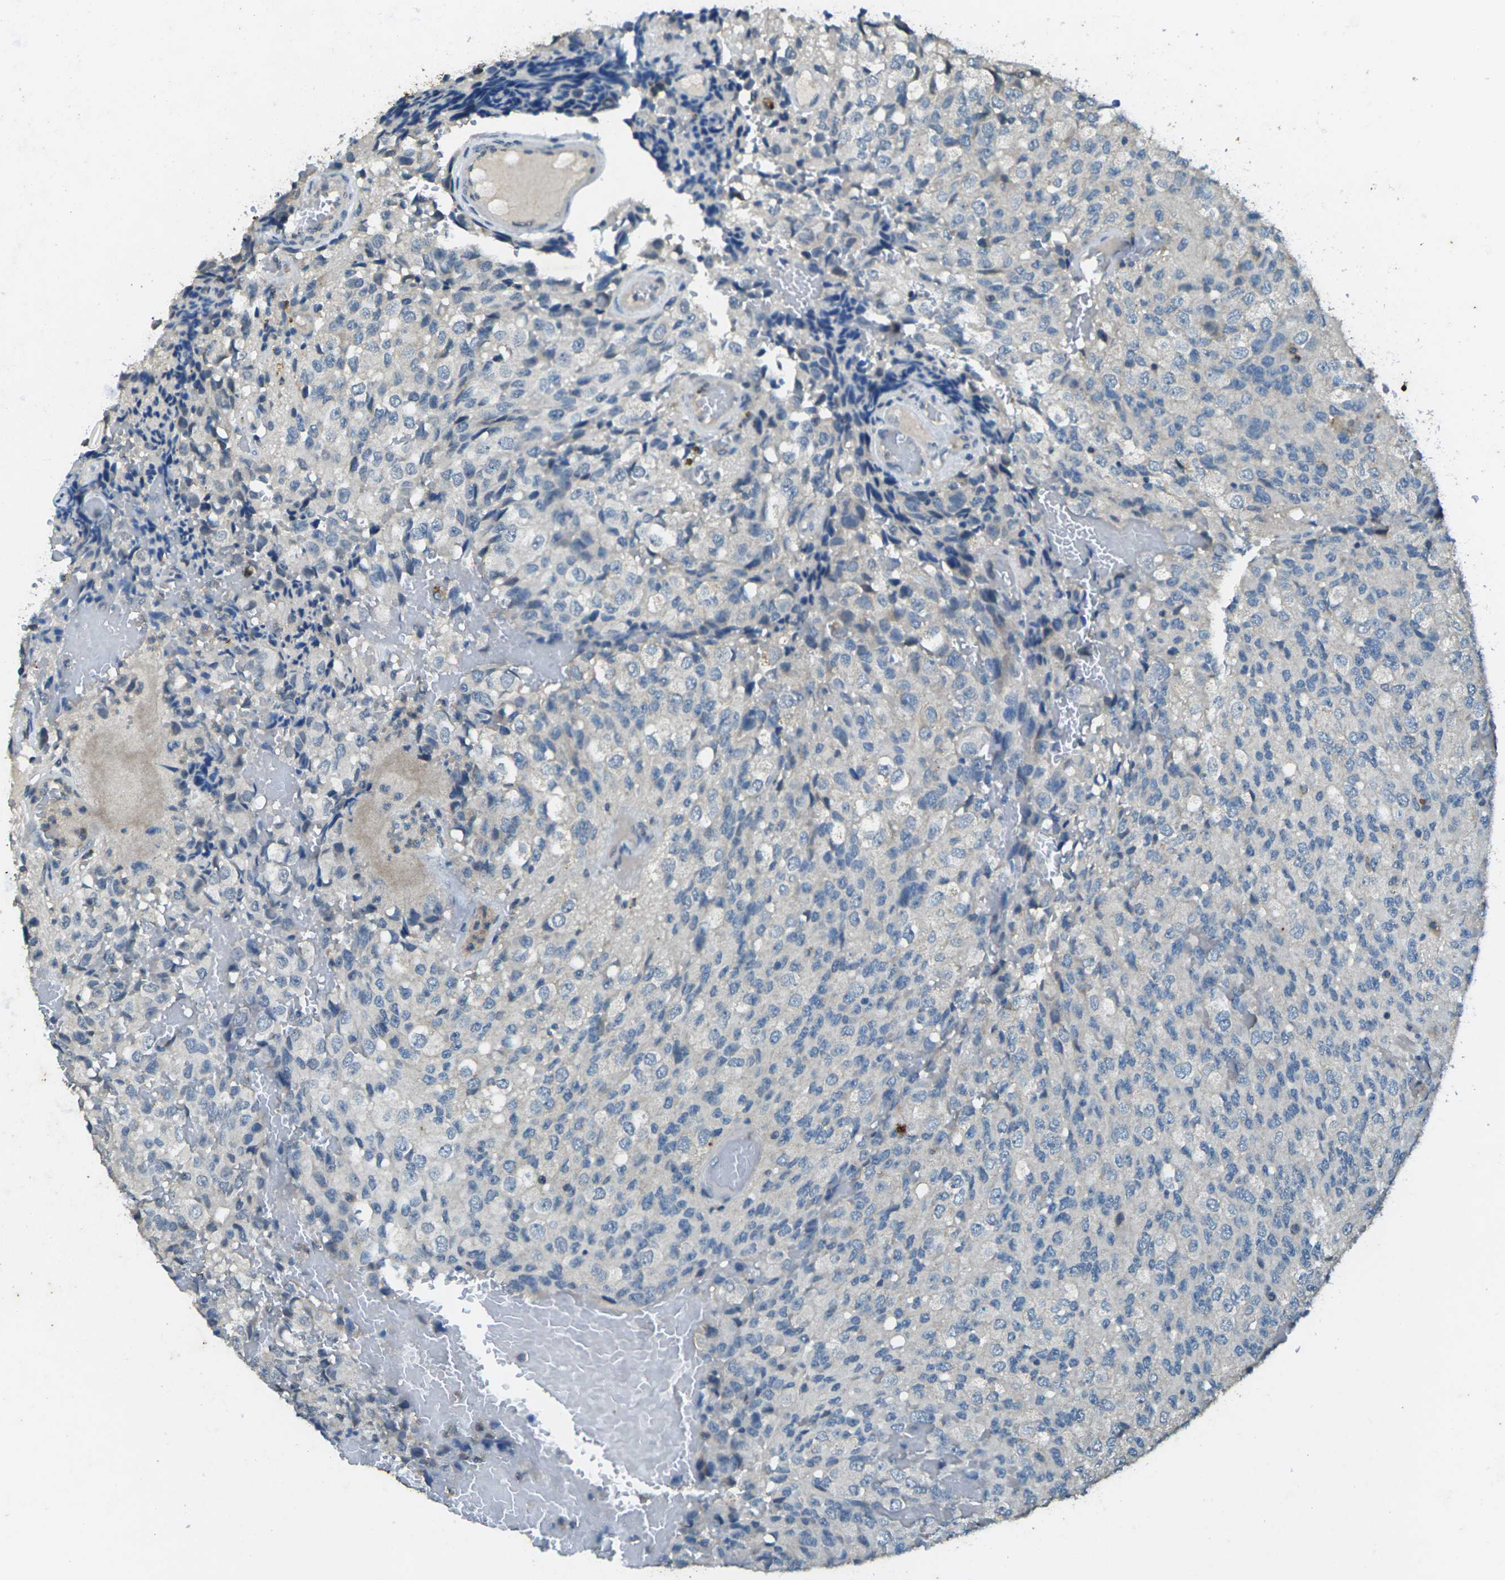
{"staining": {"intensity": "negative", "quantity": "none", "location": "none"}, "tissue": "glioma", "cell_type": "Tumor cells", "image_type": "cancer", "snomed": [{"axis": "morphology", "description": "Glioma, malignant, High grade"}, {"axis": "topography", "description": "Brain"}], "caption": "IHC of glioma reveals no expression in tumor cells. (Stains: DAB (3,3'-diaminobenzidine) immunohistochemistry with hematoxylin counter stain, Microscopy: brightfield microscopy at high magnification).", "gene": "SIGLEC14", "patient": {"sex": "male", "age": 32}}